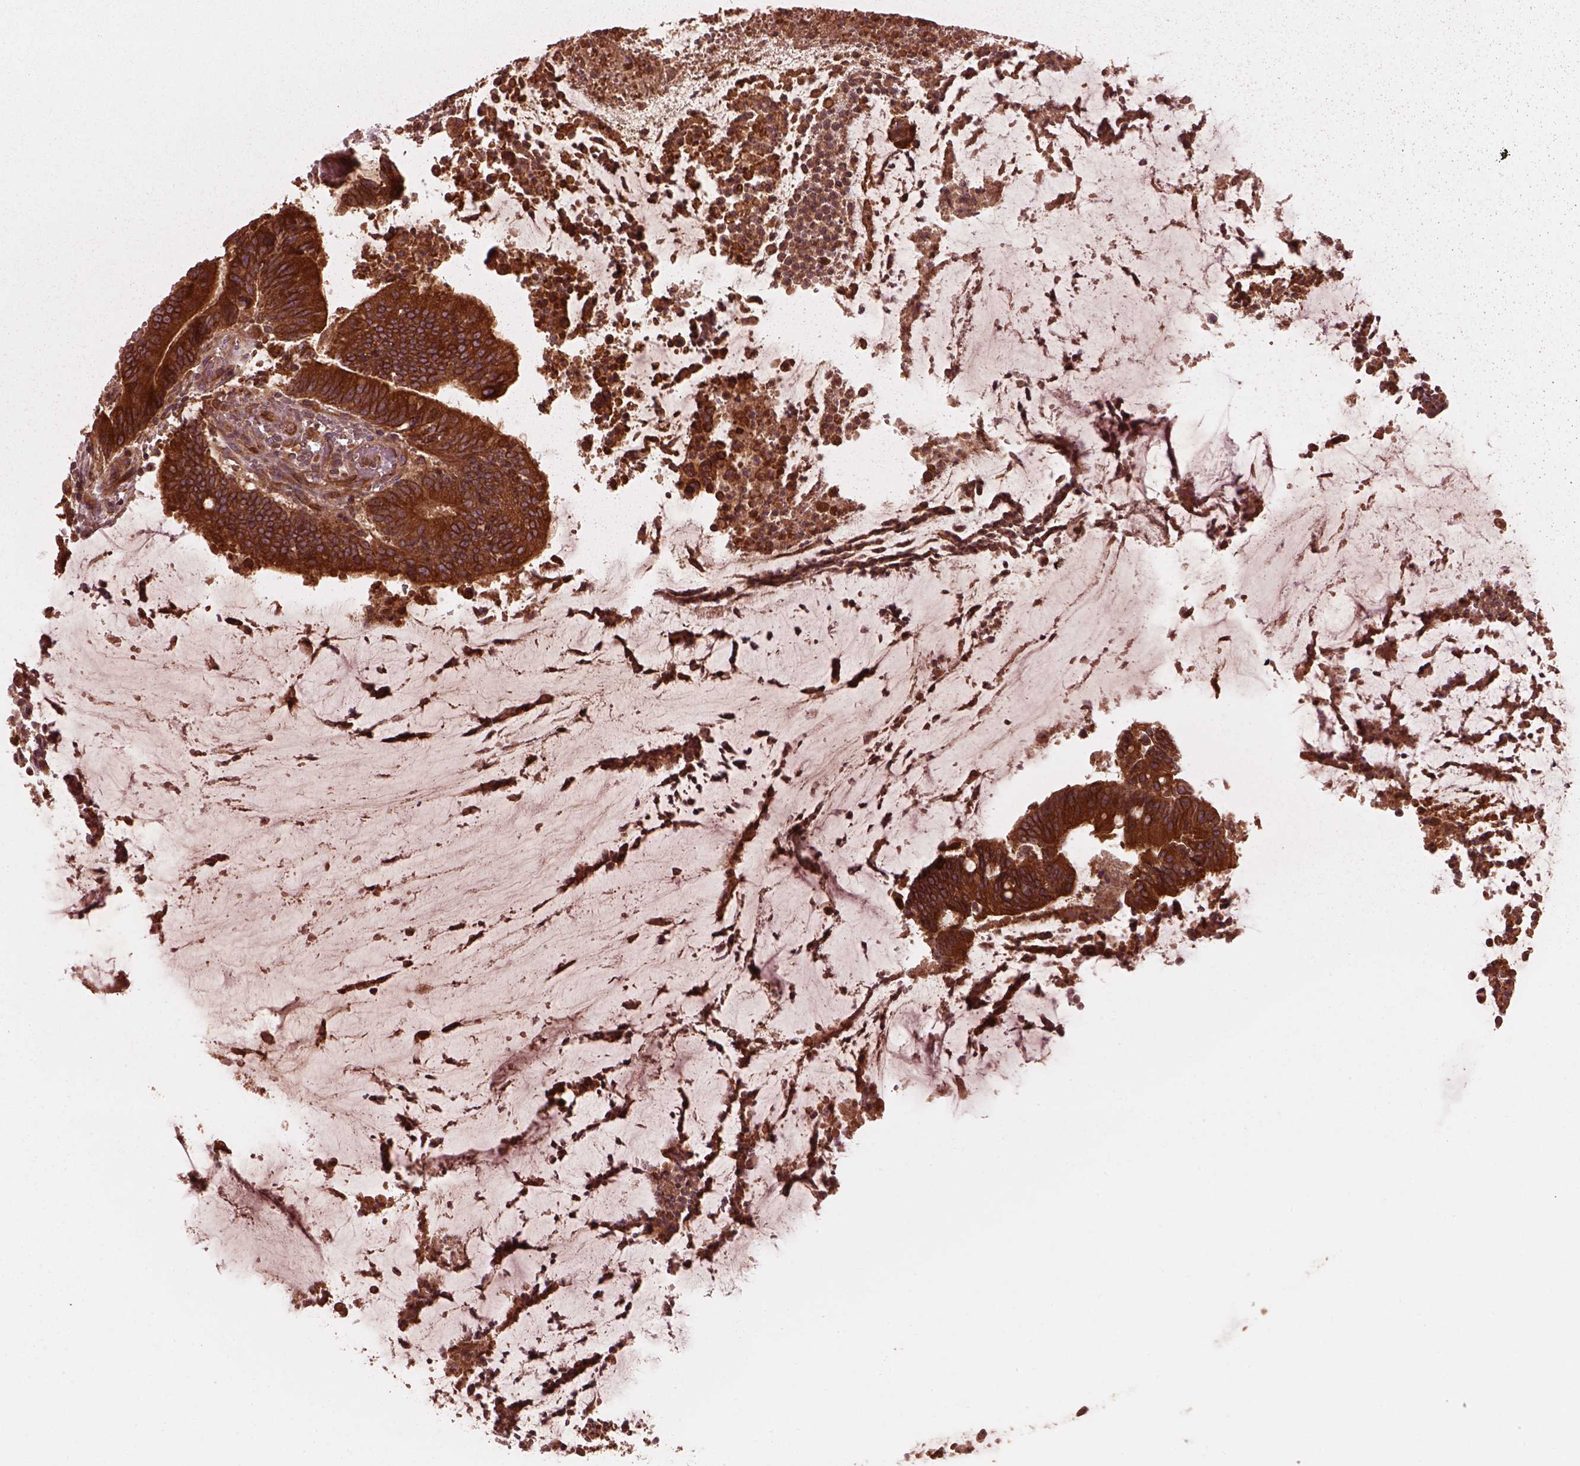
{"staining": {"intensity": "strong", "quantity": ">75%", "location": "cytoplasmic/membranous"}, "tissue": "colorectal cancer", "cell_type": "Tumor cells", "image_type": "cancer", "snomed": [{"axis": "morphology", "description": "Adenocarcinoma, NOS"}, {"axis": "topography", "description": "Colon"}], "caption": "Immunohistochemistry (IHC) (DAB (3,3'-diaminobenzidine)) staining of adenocarcinoma (colorectal) demonstrates strong cytoplasmic/membranous protein positivity in approximately >75% of tumor cells. (brown staining indicates protein expression, while blue staining denotes nuclei).", "gene": "PIK3R2", "patient": {"sex": "female", "age": 43}}